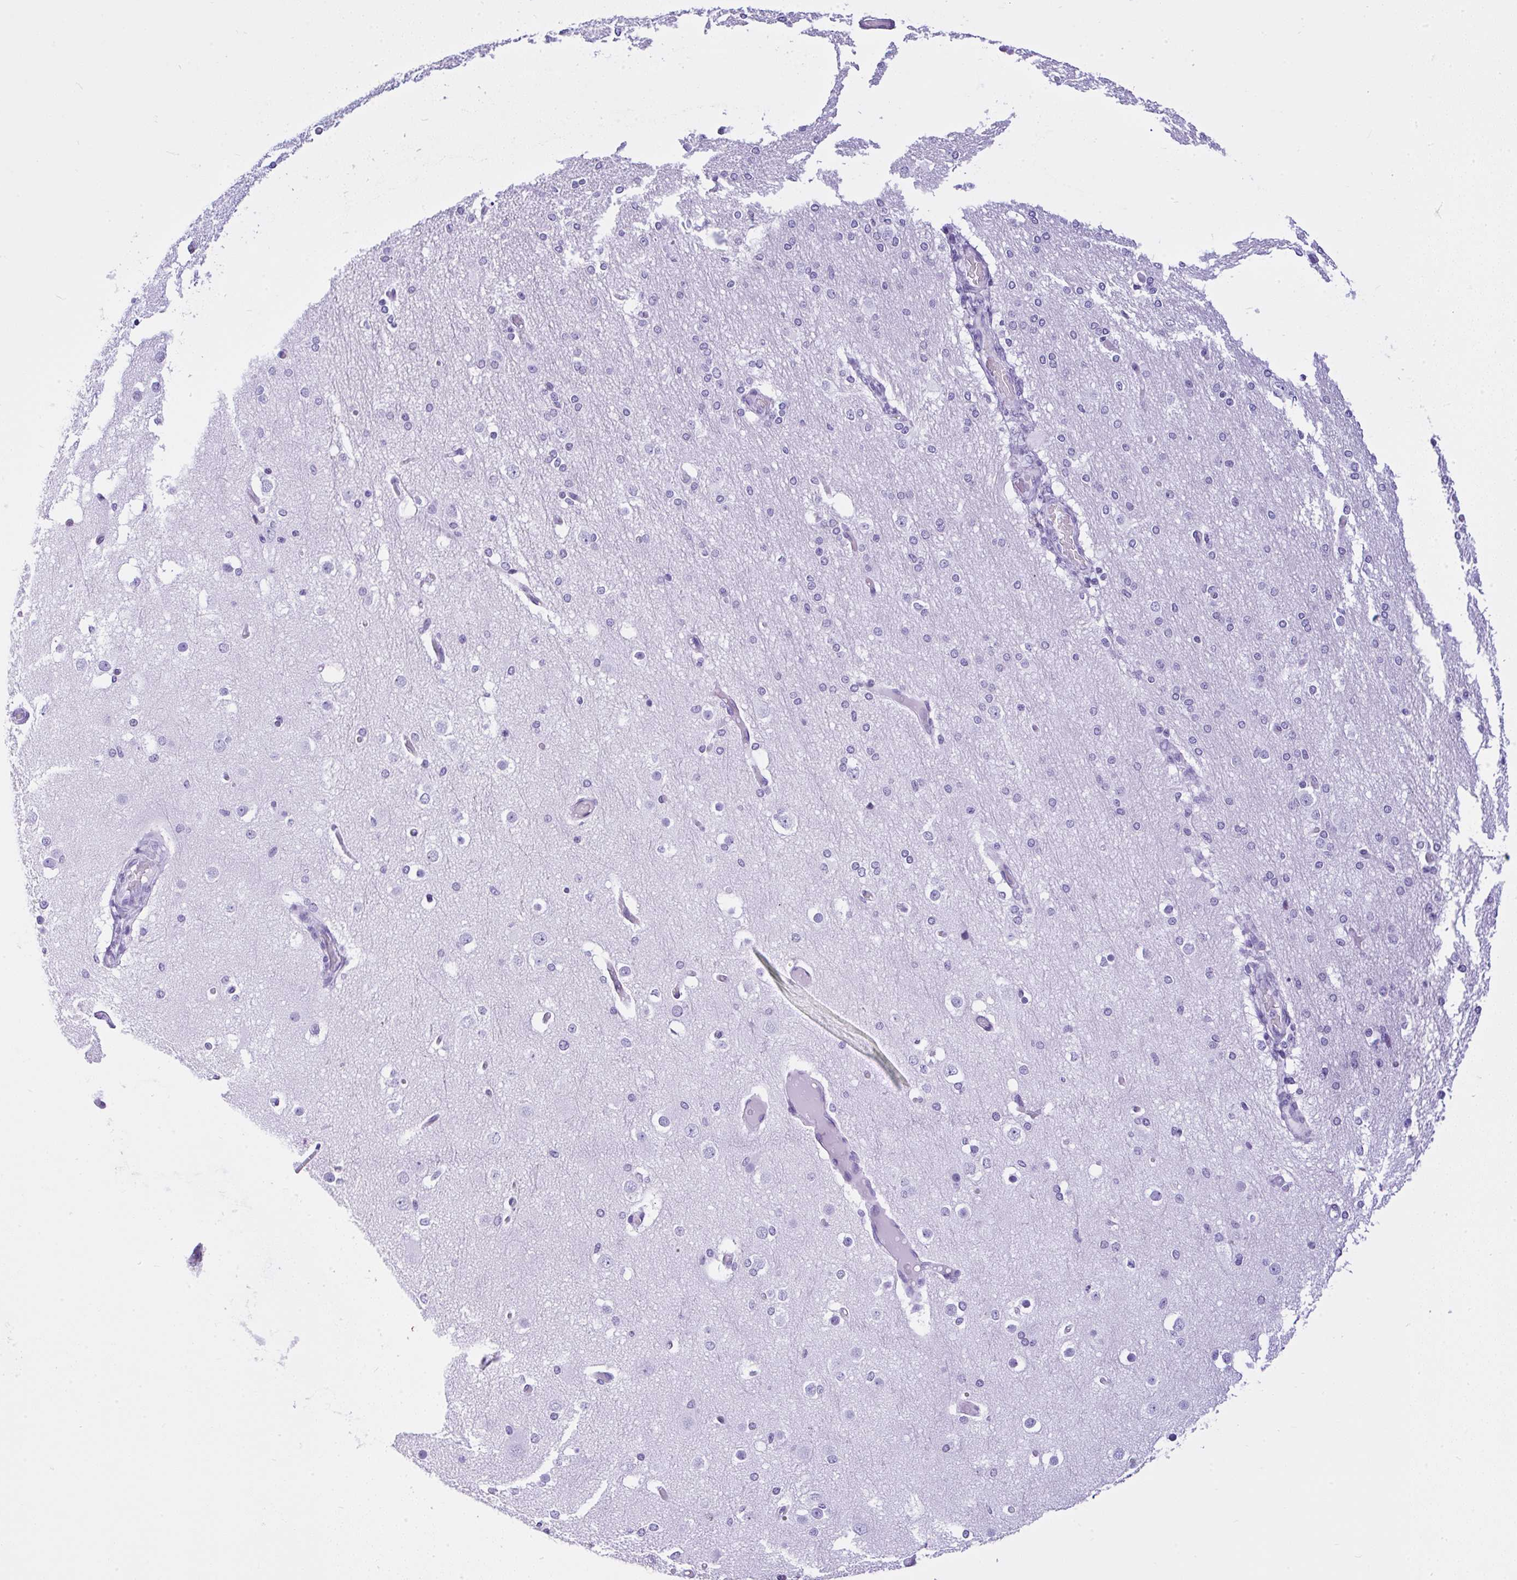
{"staining": {"intensity": "negative", "quantity": "none", "location": "none"}, "tissue": "cerebral cortex", "cell_type": "Endothelial cells", "image_type": "normal", "snomed": [{"axis": "morphology", "description": "Normal tissue, NOS"}, {"axis": "morphology", "description": "Inflammation, NOS"}, {"axis": "topography", "description": "Cerebral cortex"}], "caption": "Immunohistochemical staining of normal cerebral cortex reveals no significant staining in endothelial cells.", "gene": "KRT27", "patient": {"sex": "male", "age": 6}}